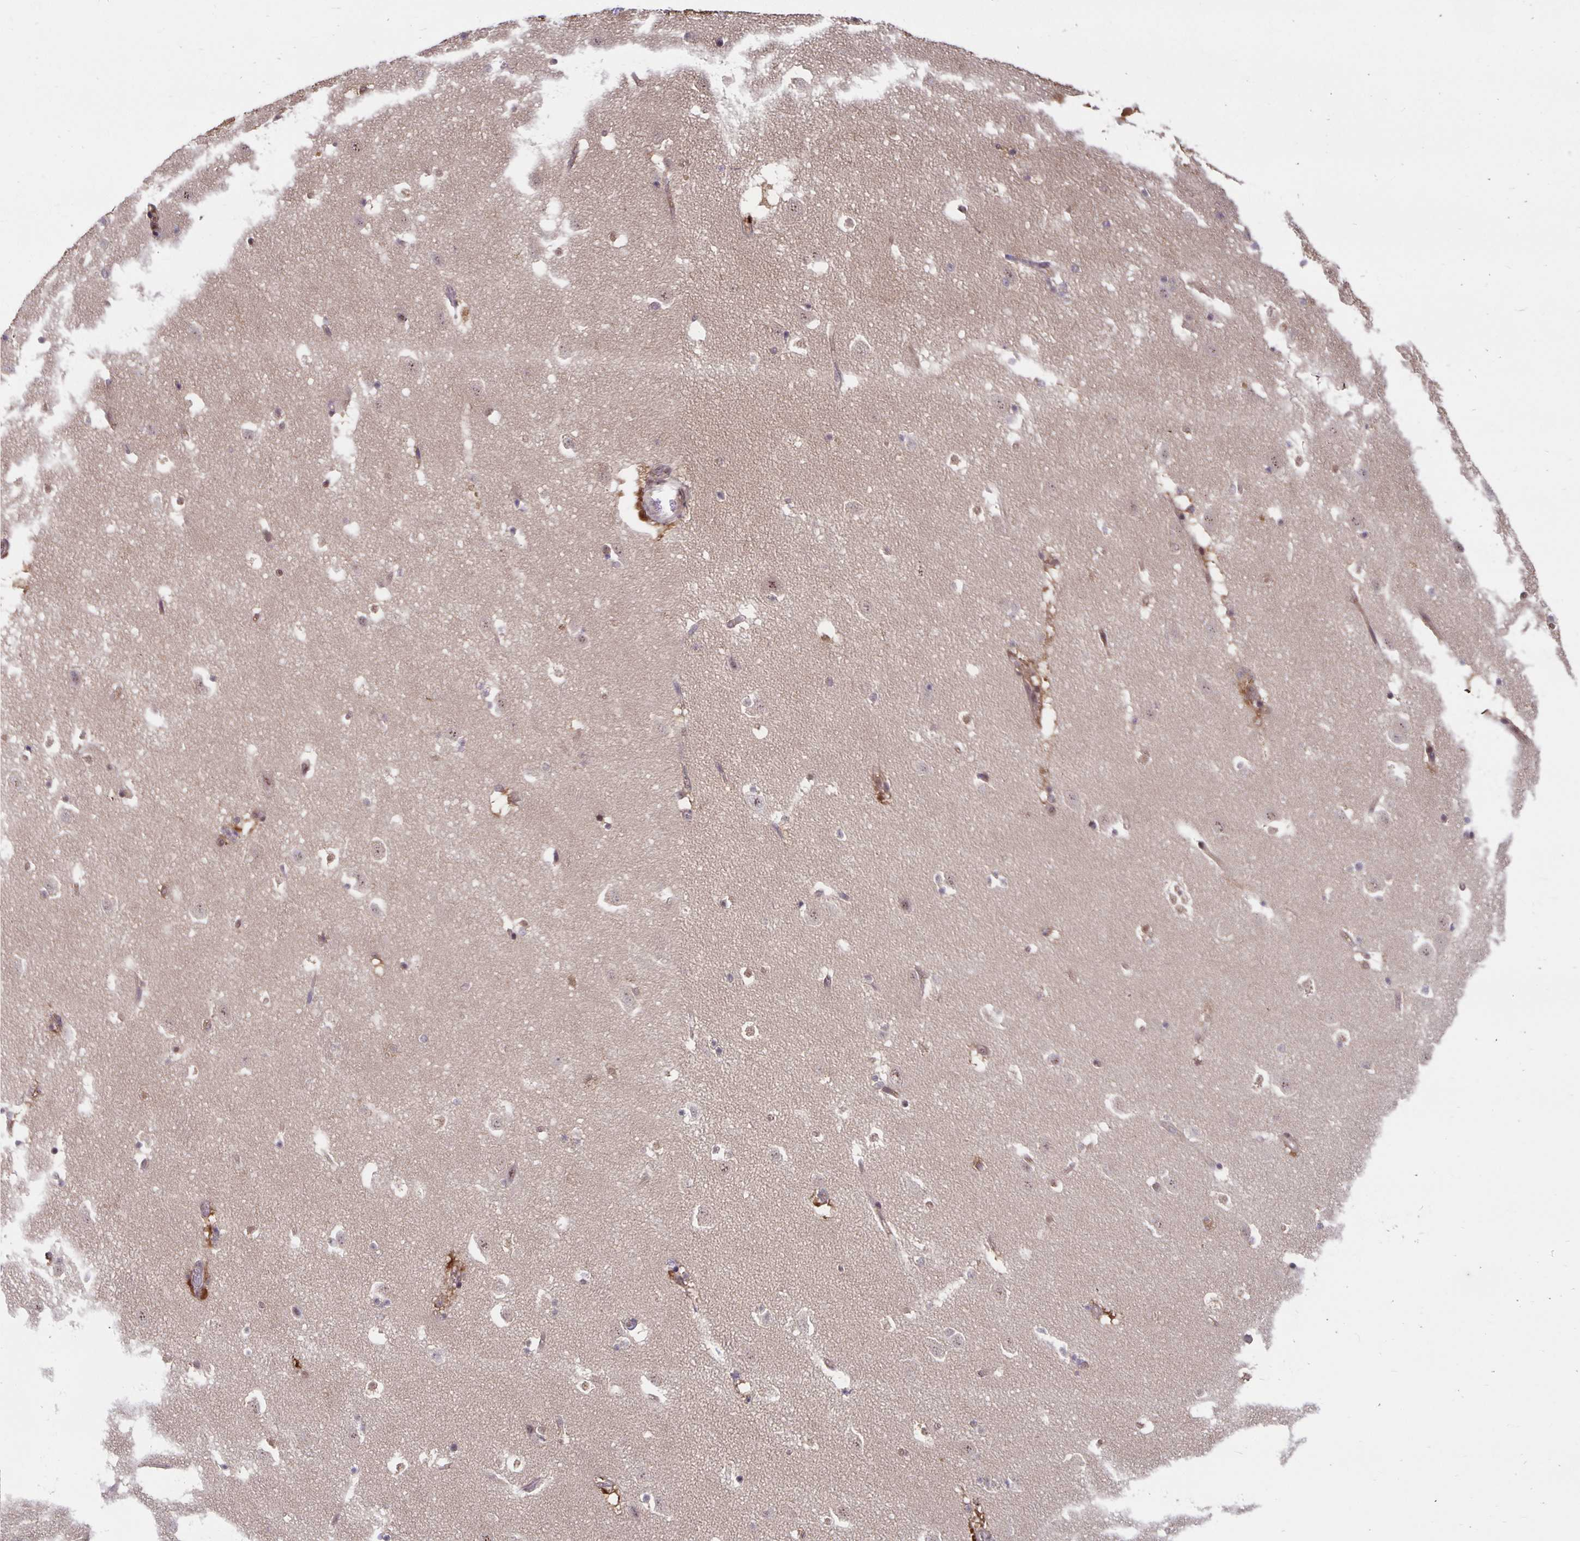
{"staining": {"intensity": "negative", "quantity": "none", "location": "none"}, "tissue": "caudate", "cell_type": "Glial cells", "image_type": "normal", "snomed": [{"axis": "morphology", "description": "Normal tissue, NOS"}, {"axis": "topography", "description": "Lateral ventricle wall"}], "caption": "A high-resolution histopathology image shows immunohistochemistry staining of normal caudate, which displays no significant positivity in glial cells.", "gene": "EXOC6B", "patient": {"sex": "male", "age": 37}}